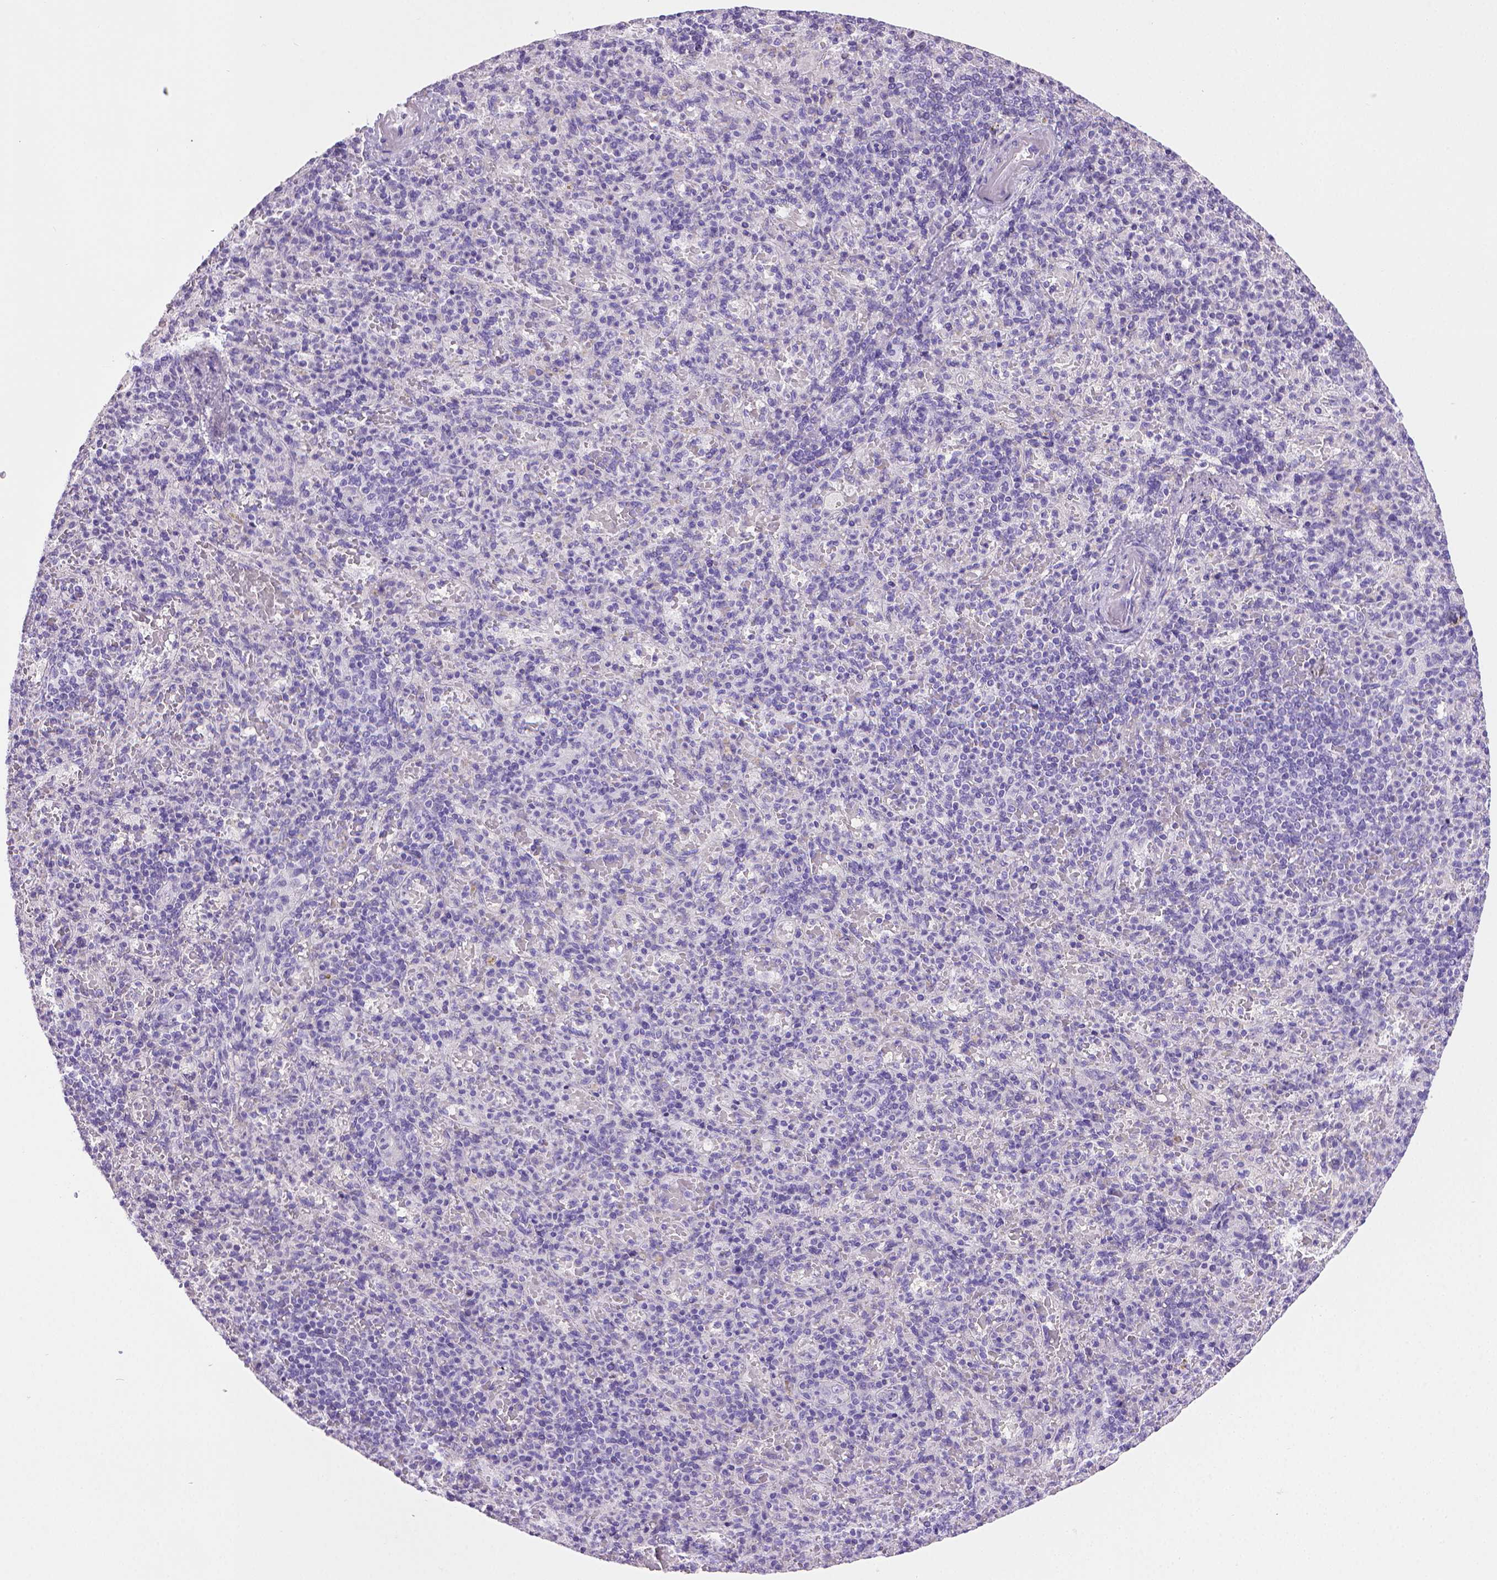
{"staining": {"intensity": "negative", "quantity": "none", "location": "none"}, "tissue": "spleen", "cell_type": "Cells in red pulp", "image_type": "normal", "snomed": [{"axis": "morphology", "description": "Normal tissue, NOS"}, {"axis": "topography", "description": "Spleen"}], "caption": "A histopathology image of human spleen is negative for staining in cells in red pulp. The staining is performed using DAB (3,3'-diaminobenzidine) brown chromogen with nuclei counter-stained in using hematoxylin.", "gene": "PNMA2", "patient": {"sex": "female", "age": 74}}